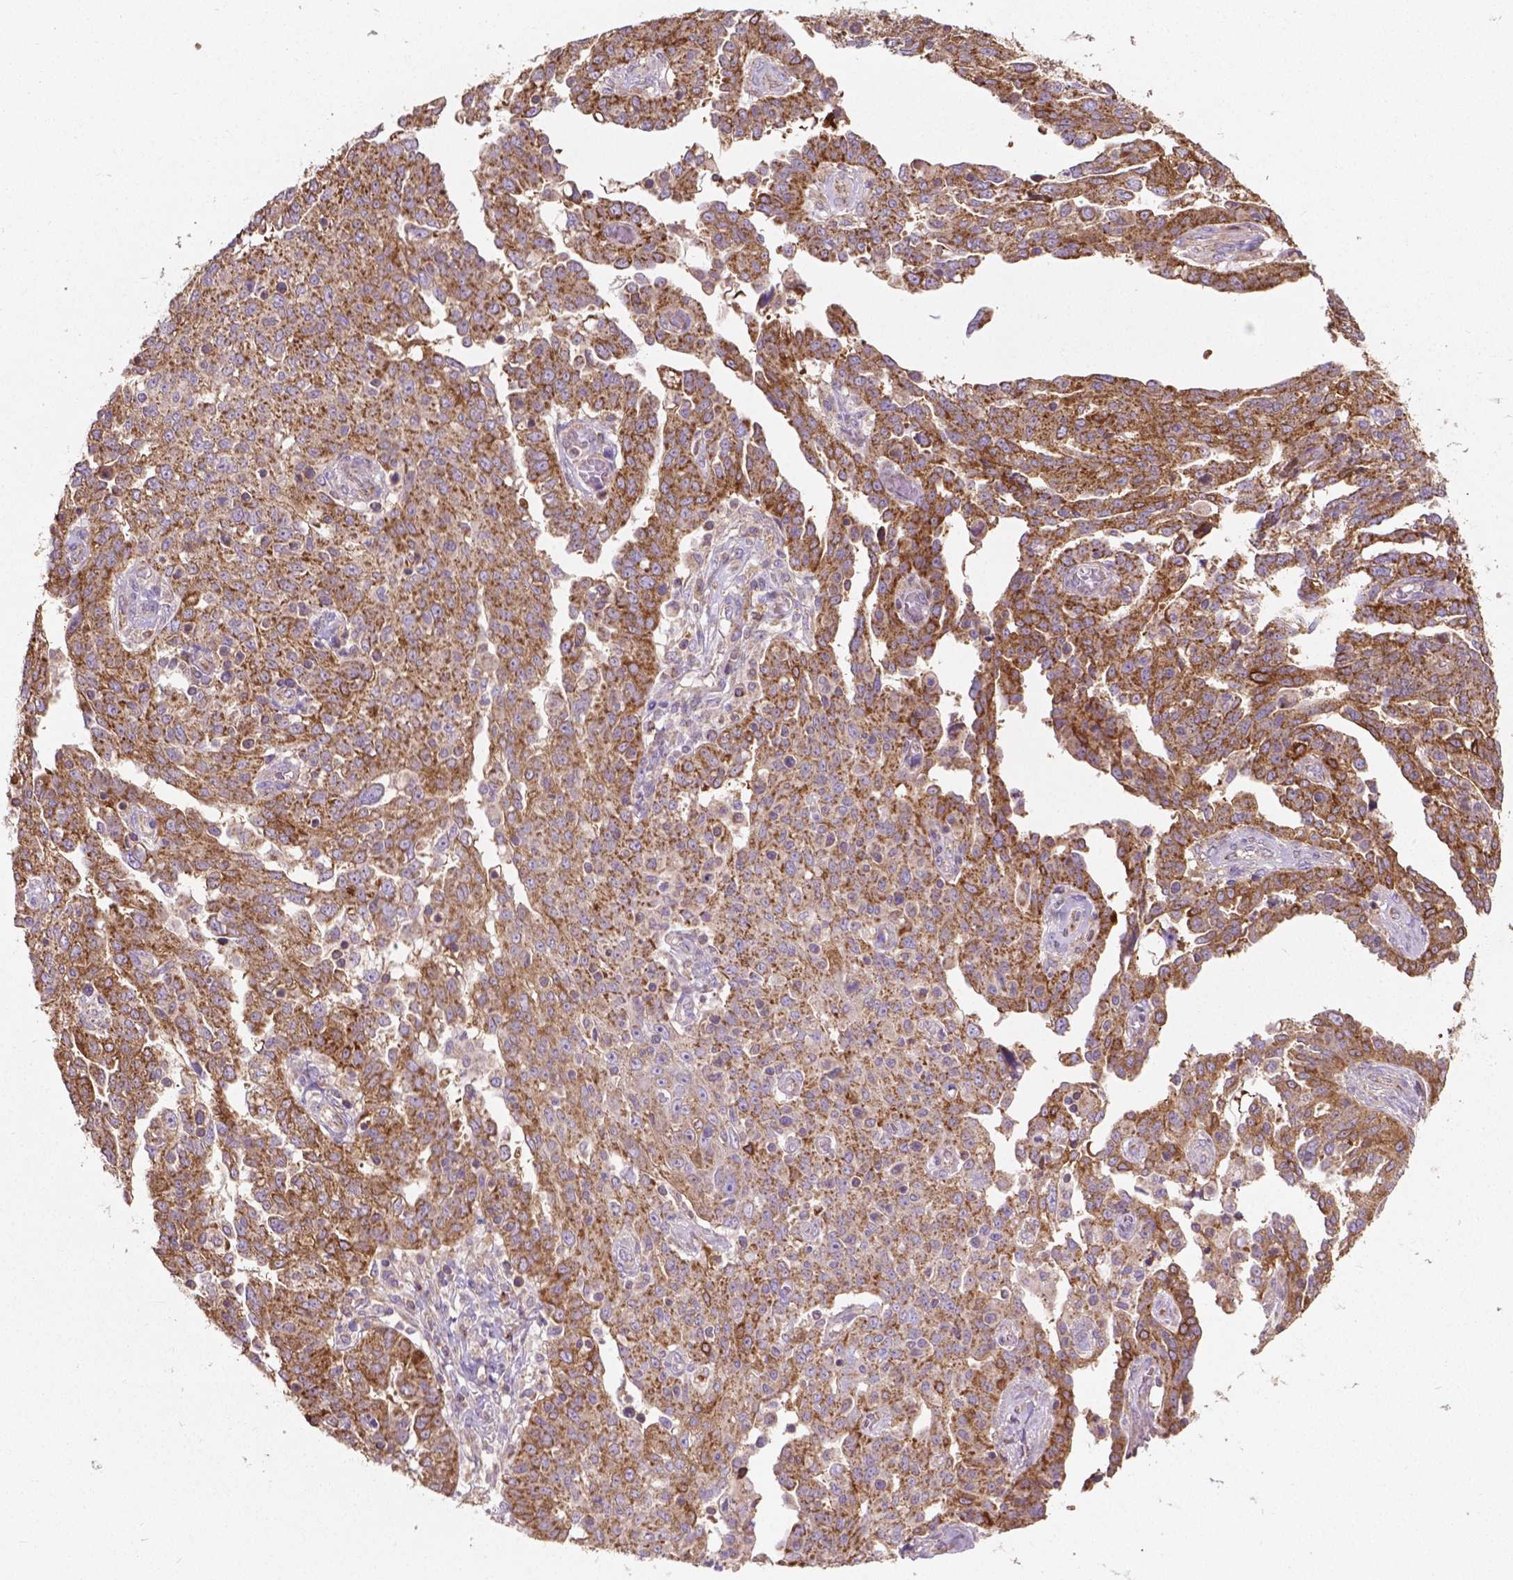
{"staining": {"intensity": "strong", "quantity": ">75%", "location": "cytoplasmic/membranous"}, "tissue": "ovarian cancer", "cell_type": "Tumor cells", "image_type": "cancer", "snomed": [{"axis": "morphology", "description": "Cystadenocarcinoma, serous, NOS"}, {"axis": "topography", "description": "Ovary"}], "caption": "Immunohistochemical staining of human ovarian cancer exhibits high levels of strong cytoplasmic/membranous protein positivity in approximately >75% of tumor cells. The staining was performed using DAB (3,3'-diaminobenzidine), with brown indicating positive protein expression. Nuclei are stained blue with hematoxylin.", "gene": "TCAF1", "patient": {"sex": "female", "age": 67}}